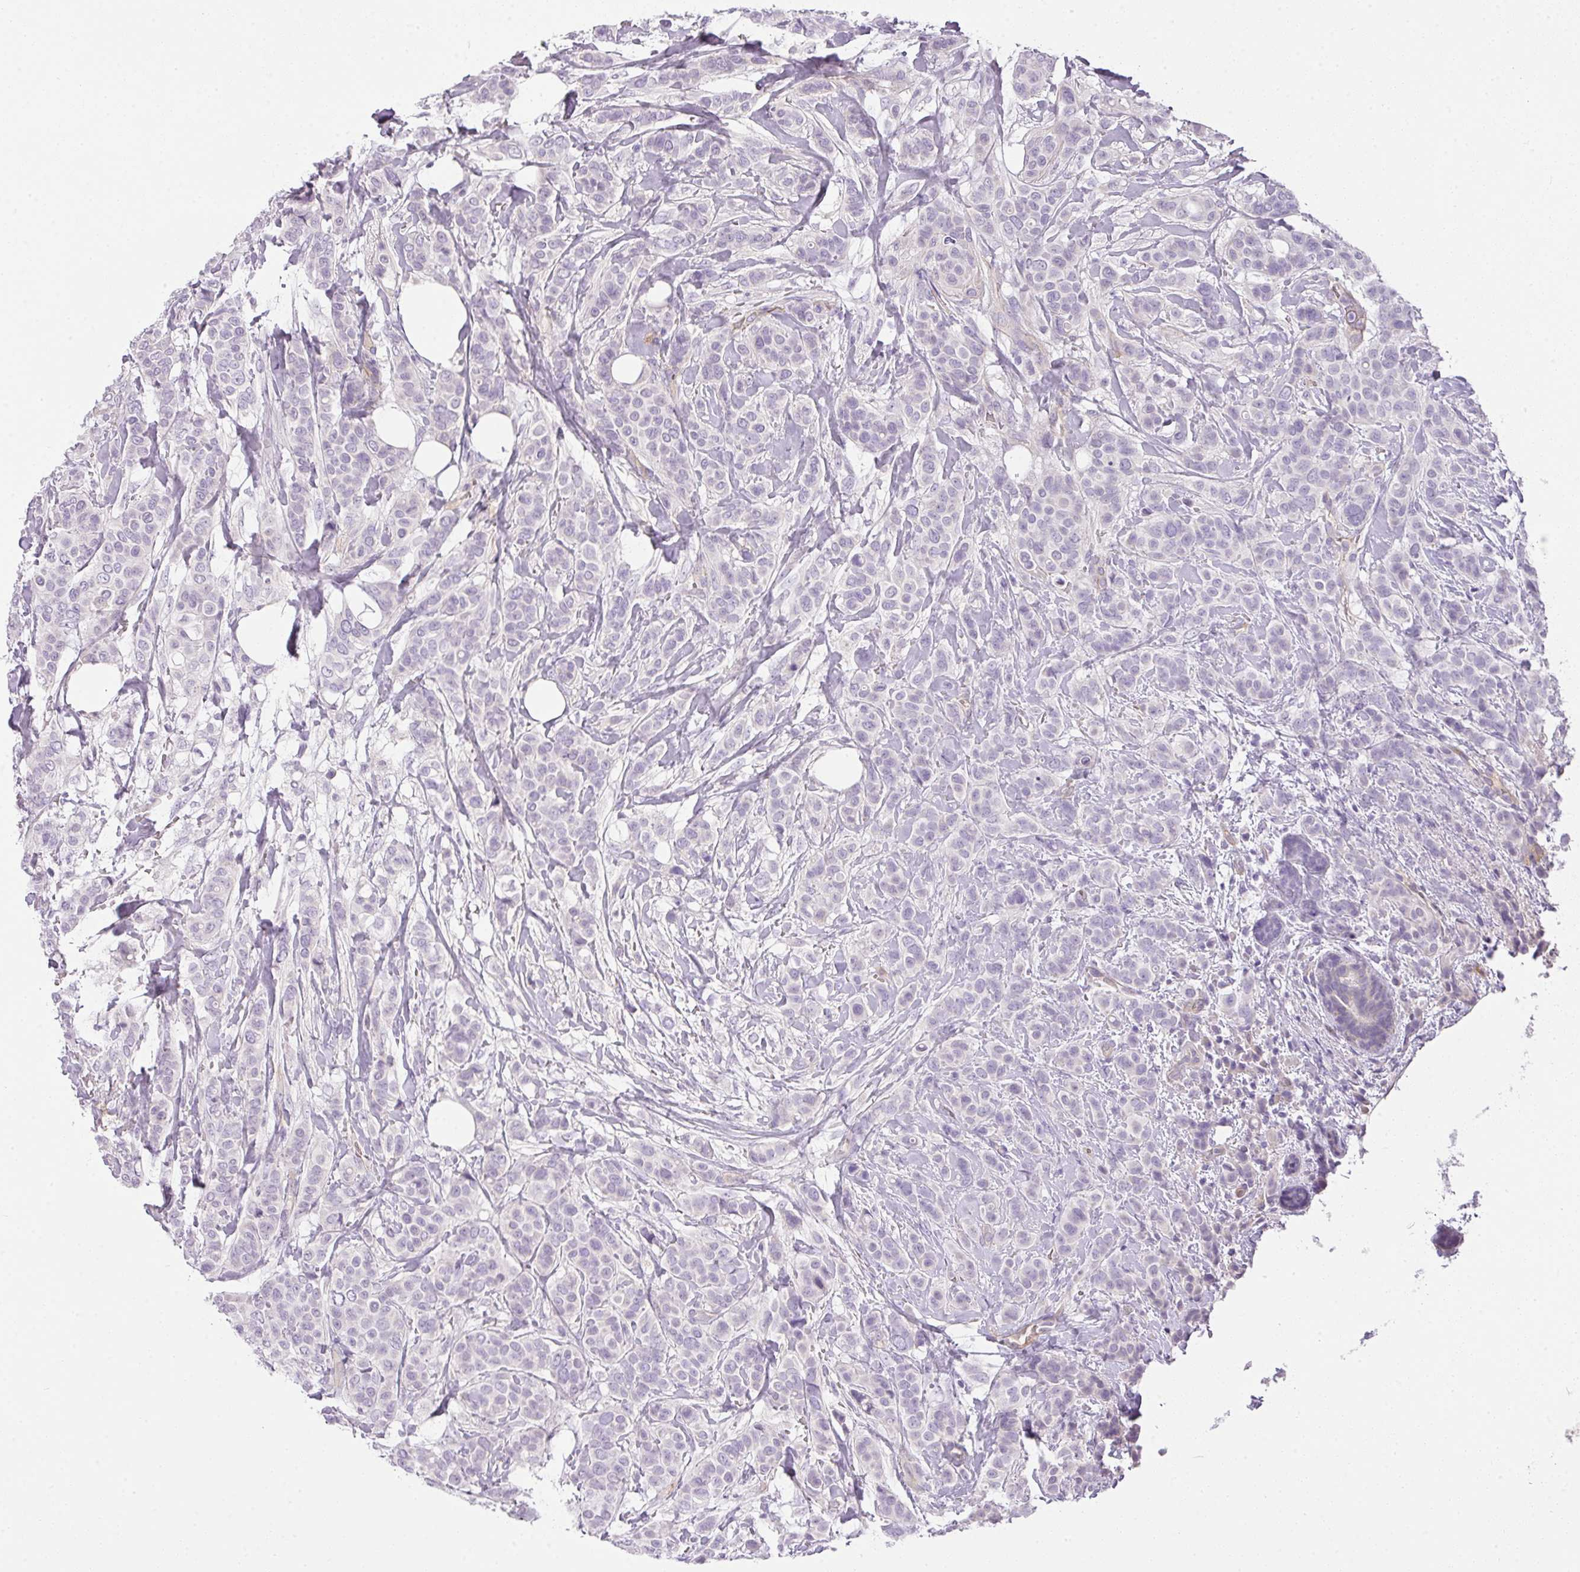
{"staining": {"intensity": "negative", "quantity": "none", "location": "none"}, "tissue": "breast cancer", "cell_type": "Tumor cells", "image_type": "cancer", "snomed": [{"axis": "morphology", "description": "Lobular carcinoma"}, {"axis": "topography", "description": "Breast"}], "caption": "This is a histopathology image of IHC staining of breast cancer (lobular carcinoma), which shows no expression in tumor cells.", "gene": "RAX2", "patient": {"sex": "female", "age": 51}}